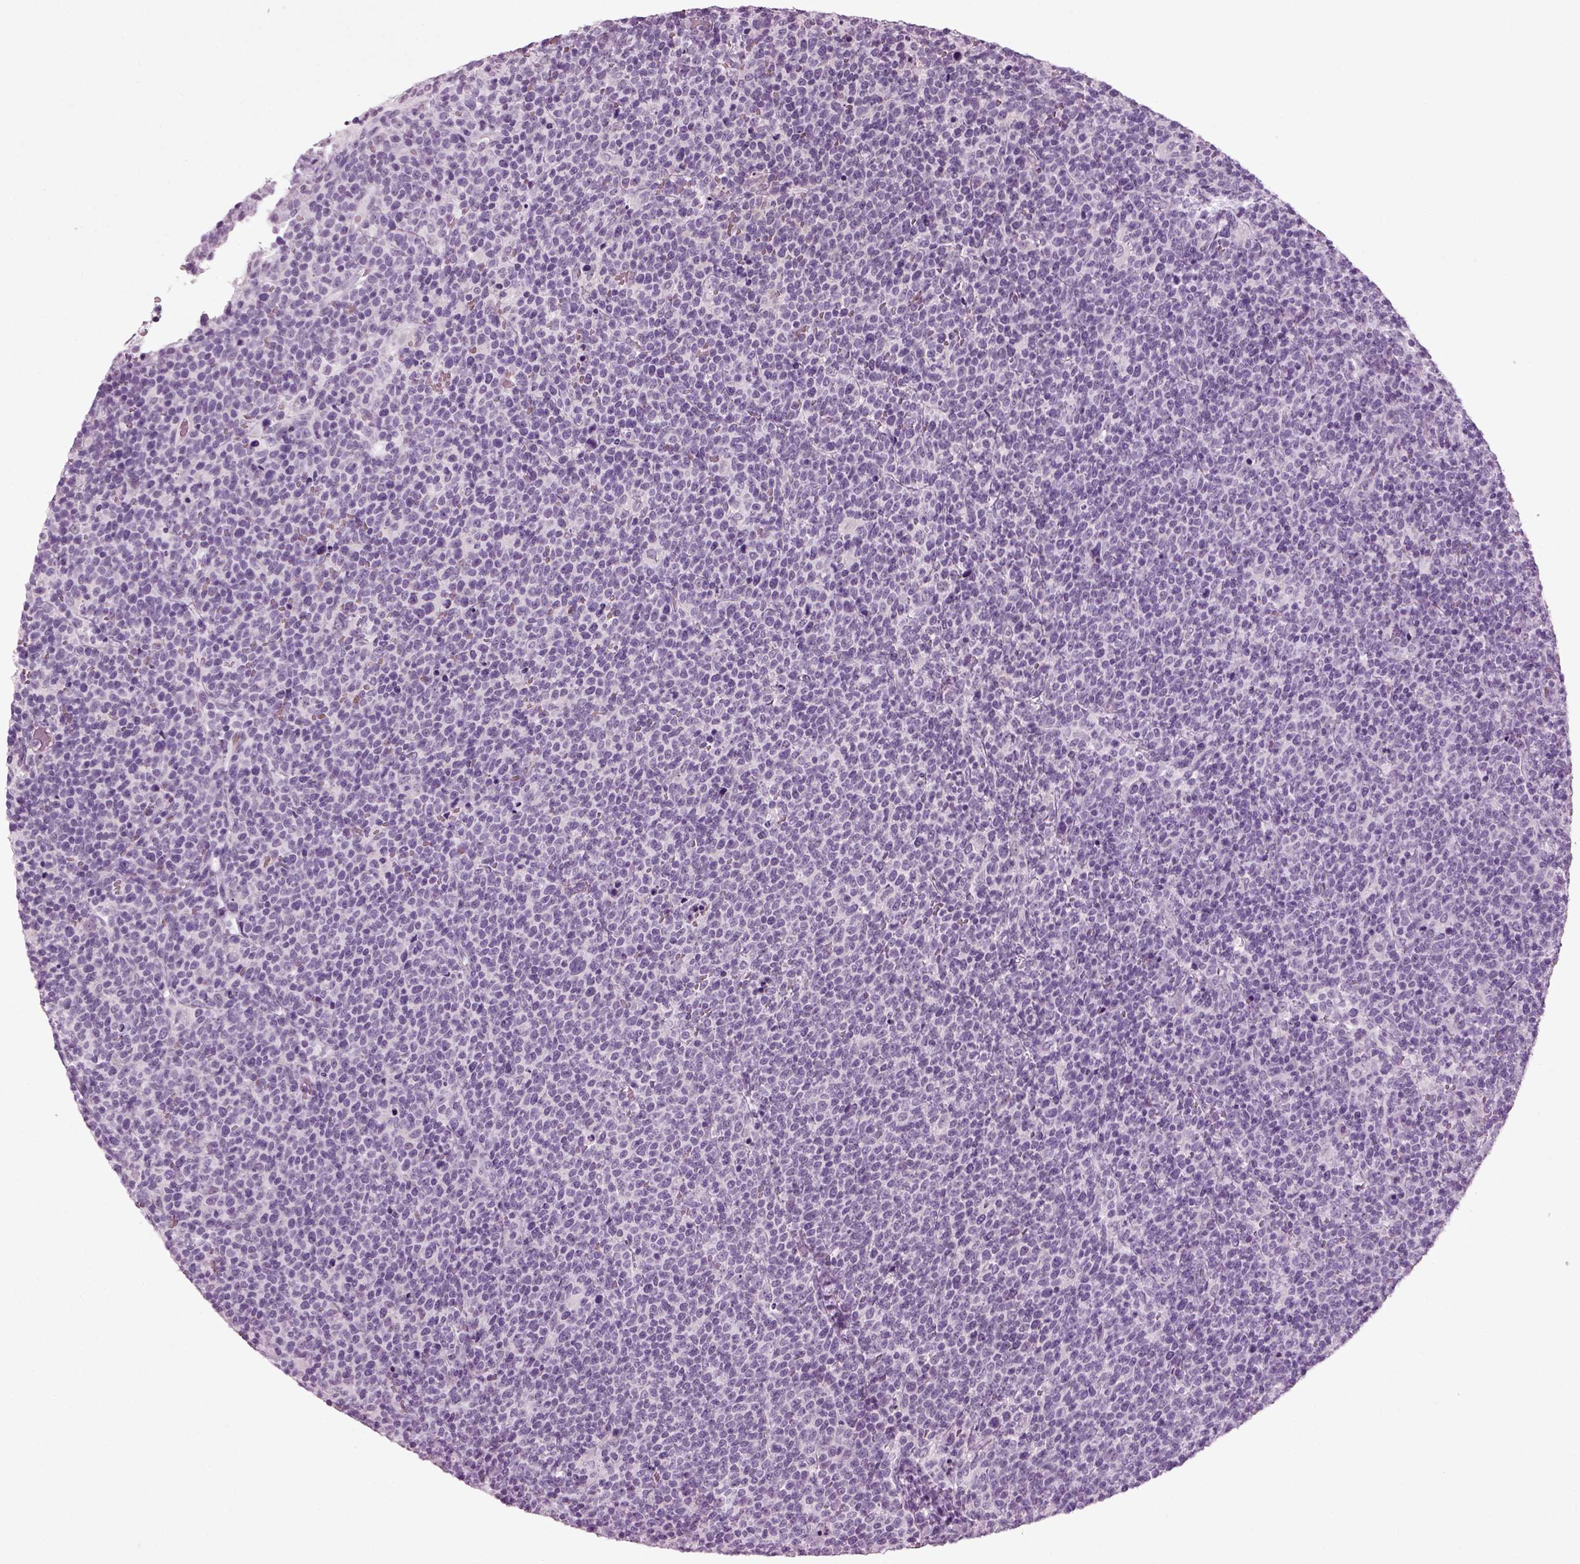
{"staining": {"intensity": "negative", "quantity": "none", "location": "none"}, "tissue": "lymphoma", "cell_type": "Tumor cells", "image_type": "cancer", "snomed": [{"axis": "morphology", "description": "Malignant lymphoma, non-Hodgkin's type, High grade"}, {"axis": "topography", "description": "Lymph node"}], "caption": "Tumor cells show no significant expression in lymphoma. (DAB immunohistochemistry (IHC), high magnification).", "gene": "ZC2HC1C", "patient": {"sex": "male", "age": 61}}